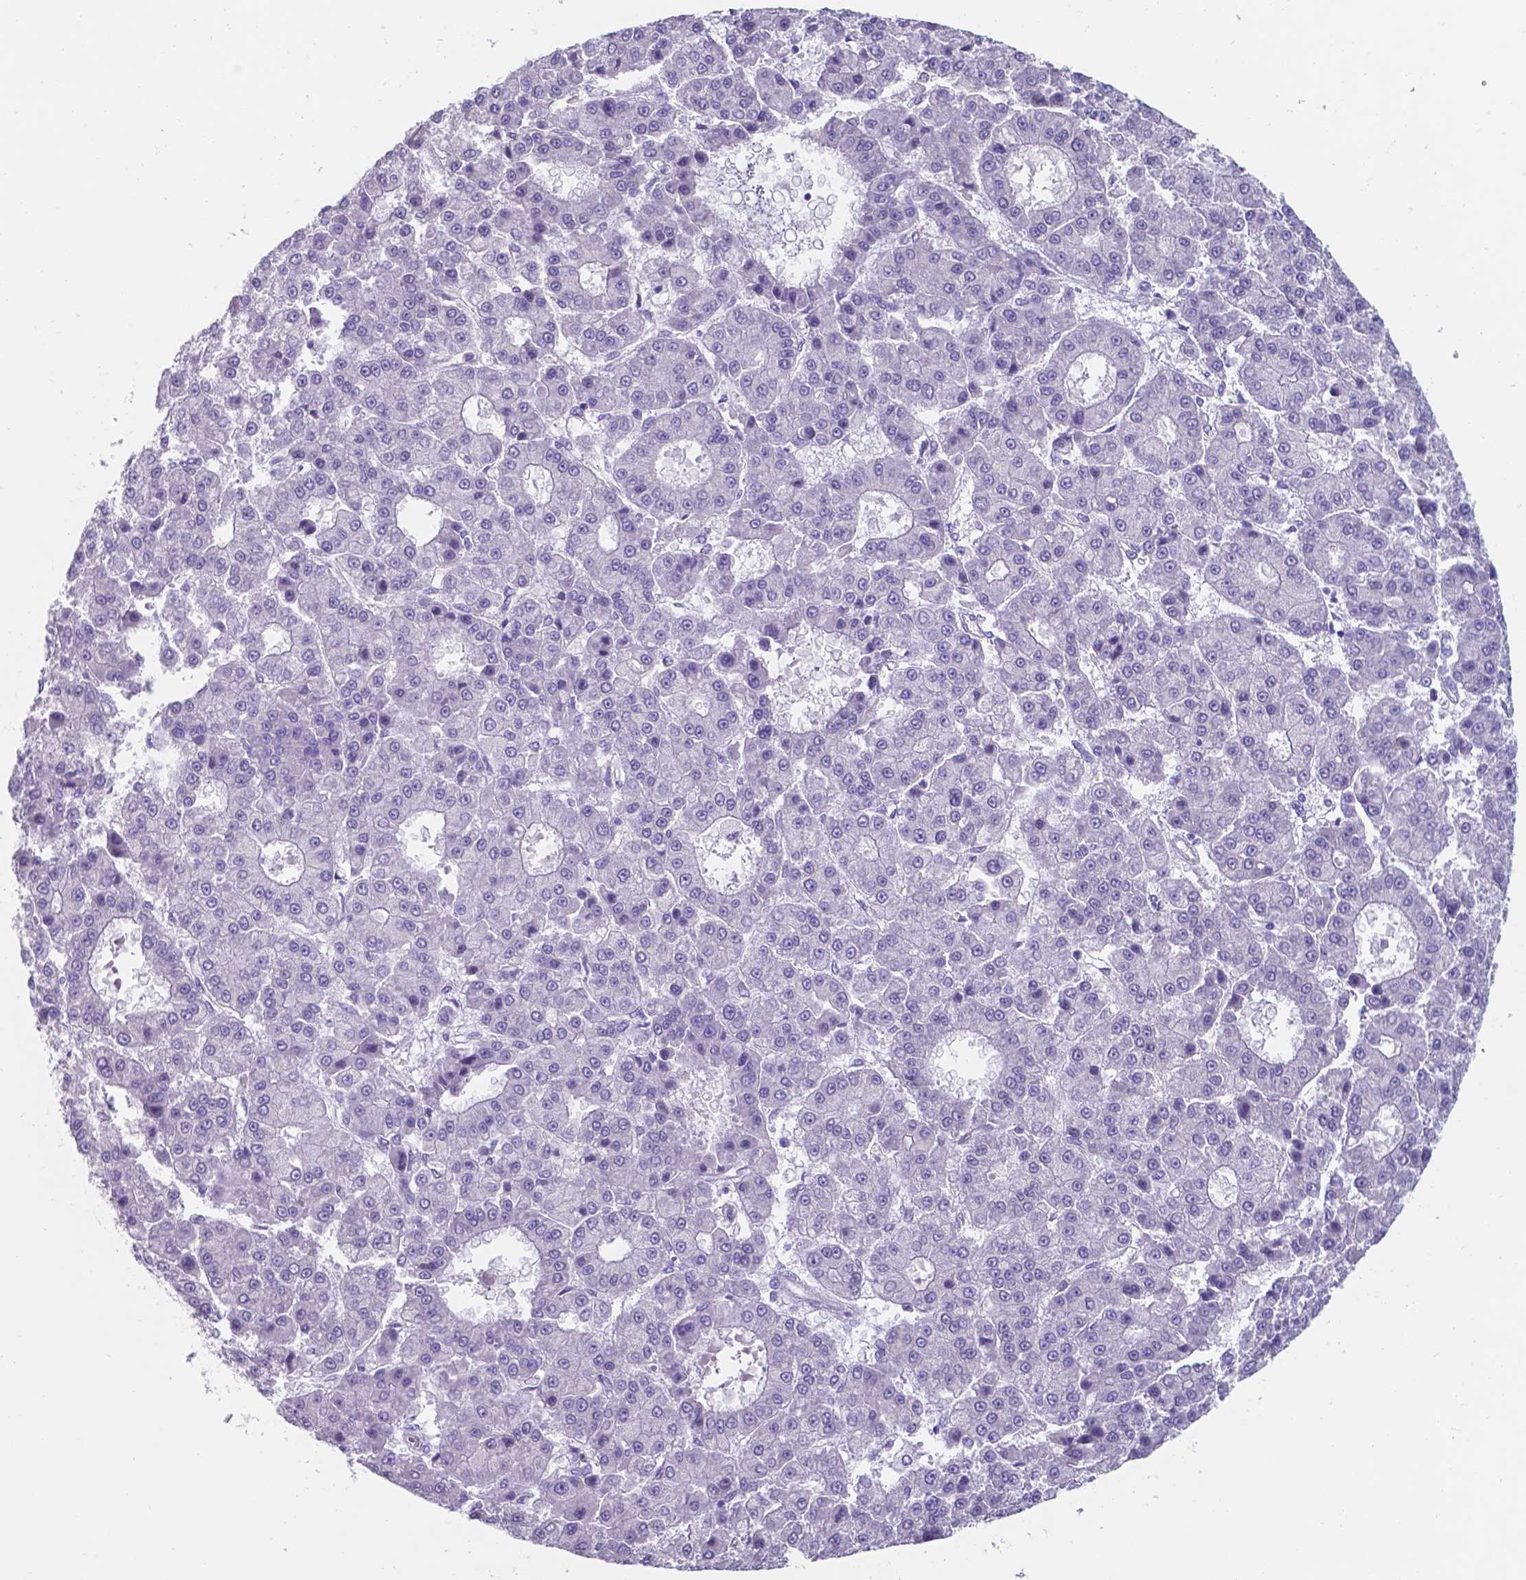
{"staining": {"intensity": "negative", "quantity": "none", "location": "none"}, "tissue": "liver cancer", "cell_type": "Tumor cells", "image_type": "cancer", "snomed": [{"axis": "morphology", "description": "Carcinoma, Hepatocellular, NOS"}, {"axis": "topography", "description": "Liver"}], "caption": "Image shows no significant protein staining in tumor cells of liver cancer. (Stains: DAB (3,3'-diaminobenzidine) immunohistochemistry (IHC) with hematoxylin counter stain, Microscopy: brightfield microscopy at high magnification).", "gene": "UBE2J1", "patient": {"sex": "male", "age": 70}}